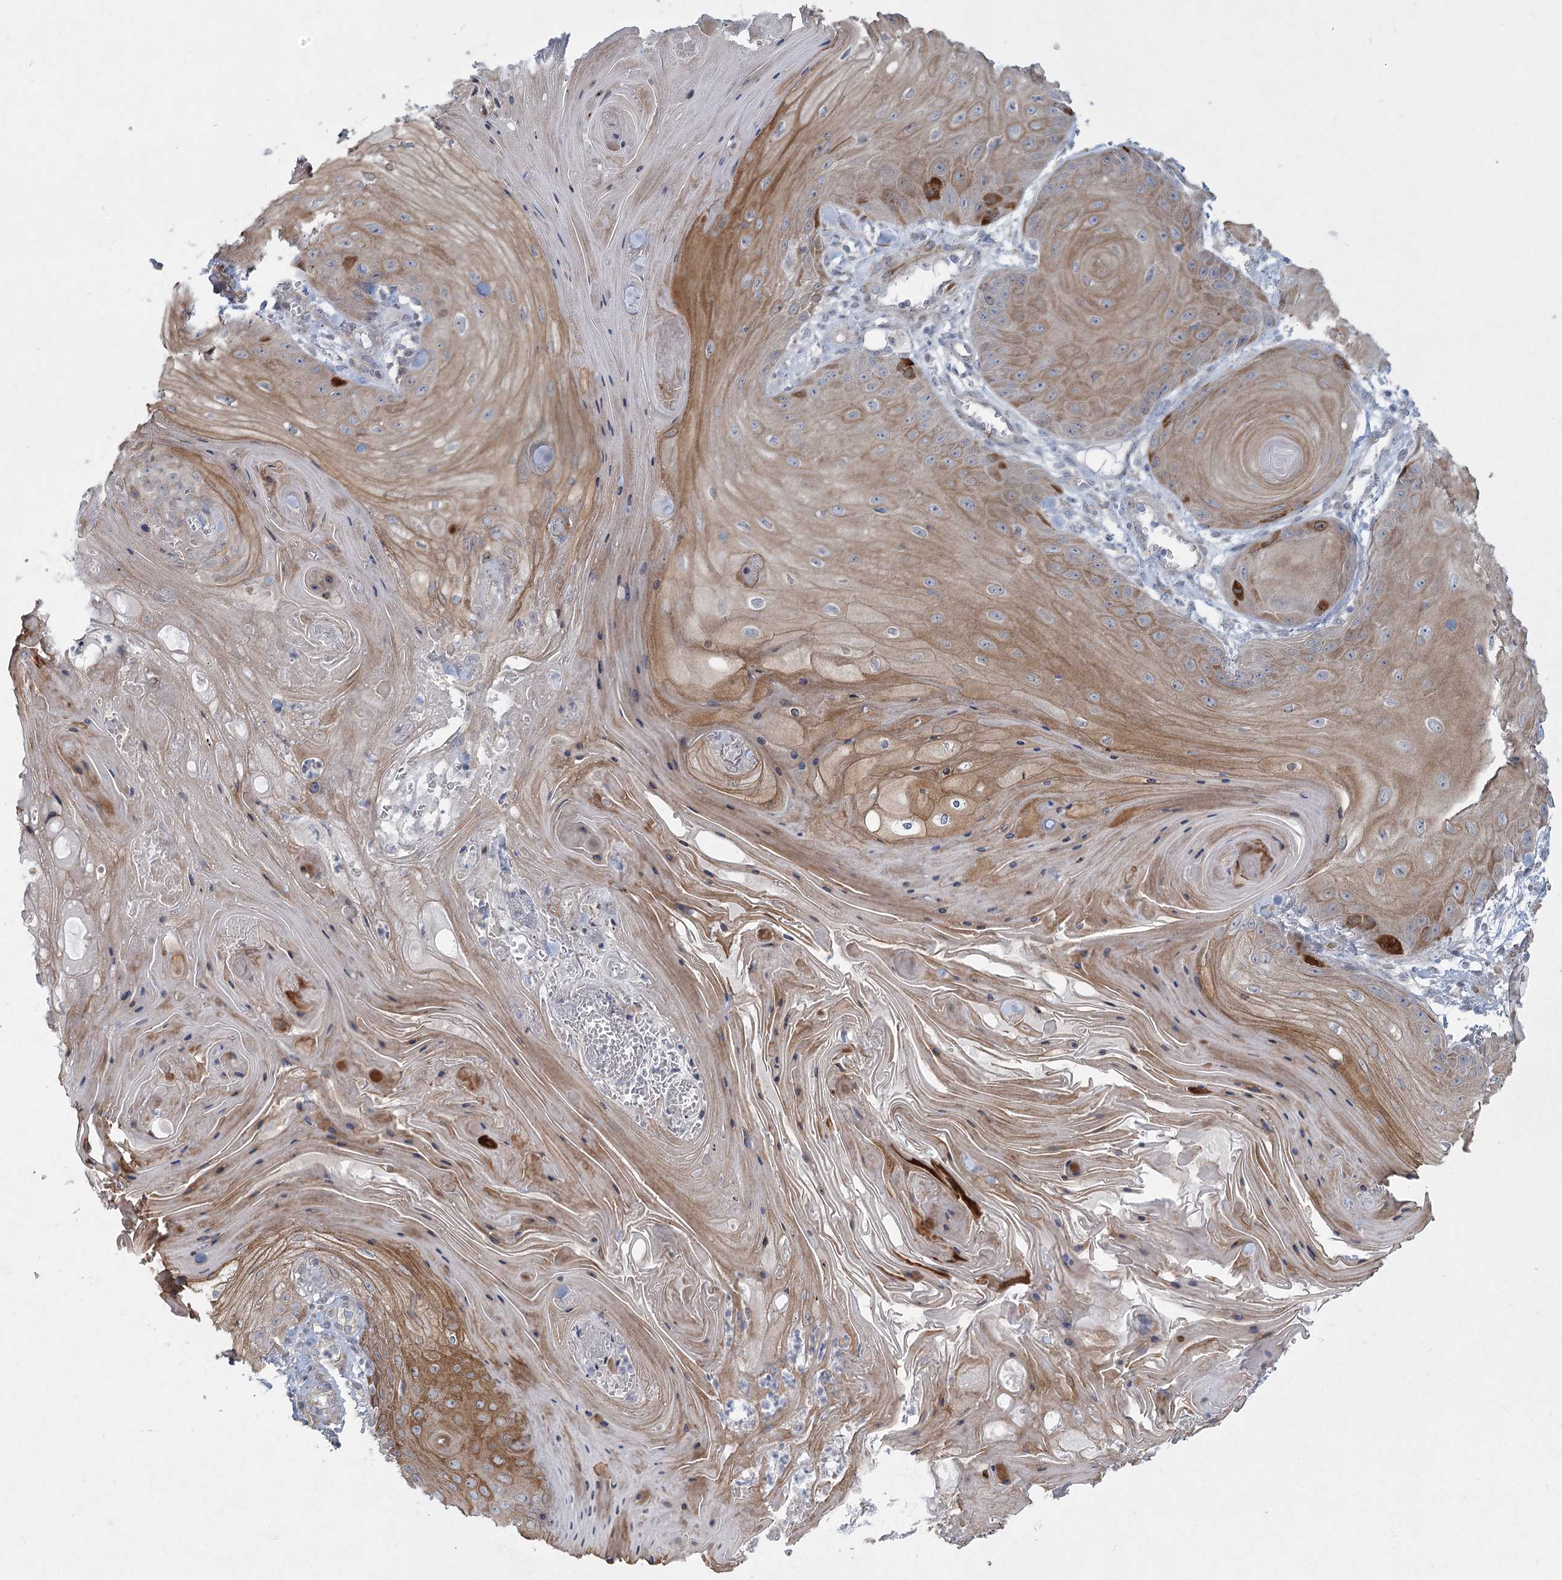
{"staining": {"intensity": "moderate", "quantity": "<25%", "location": "cytoplasmic/membranous"}, "tissue": "skin cancer", "cell_type": "Tumor cells", "image_type": "cancer", "snomed": [{"axis": "morphology", "description": "Squamous cell carcinoma, NOS"}, {"axis": "topography", "description": "Skin"}], "caption": "A brown stain shows moderate cytoplasmic/membranous positivity of a protein in human squamous cell carcinoma (skin) tumor cells.", "gene": "ABITRAM", "patient": {"sex": "male", "age": 74}}